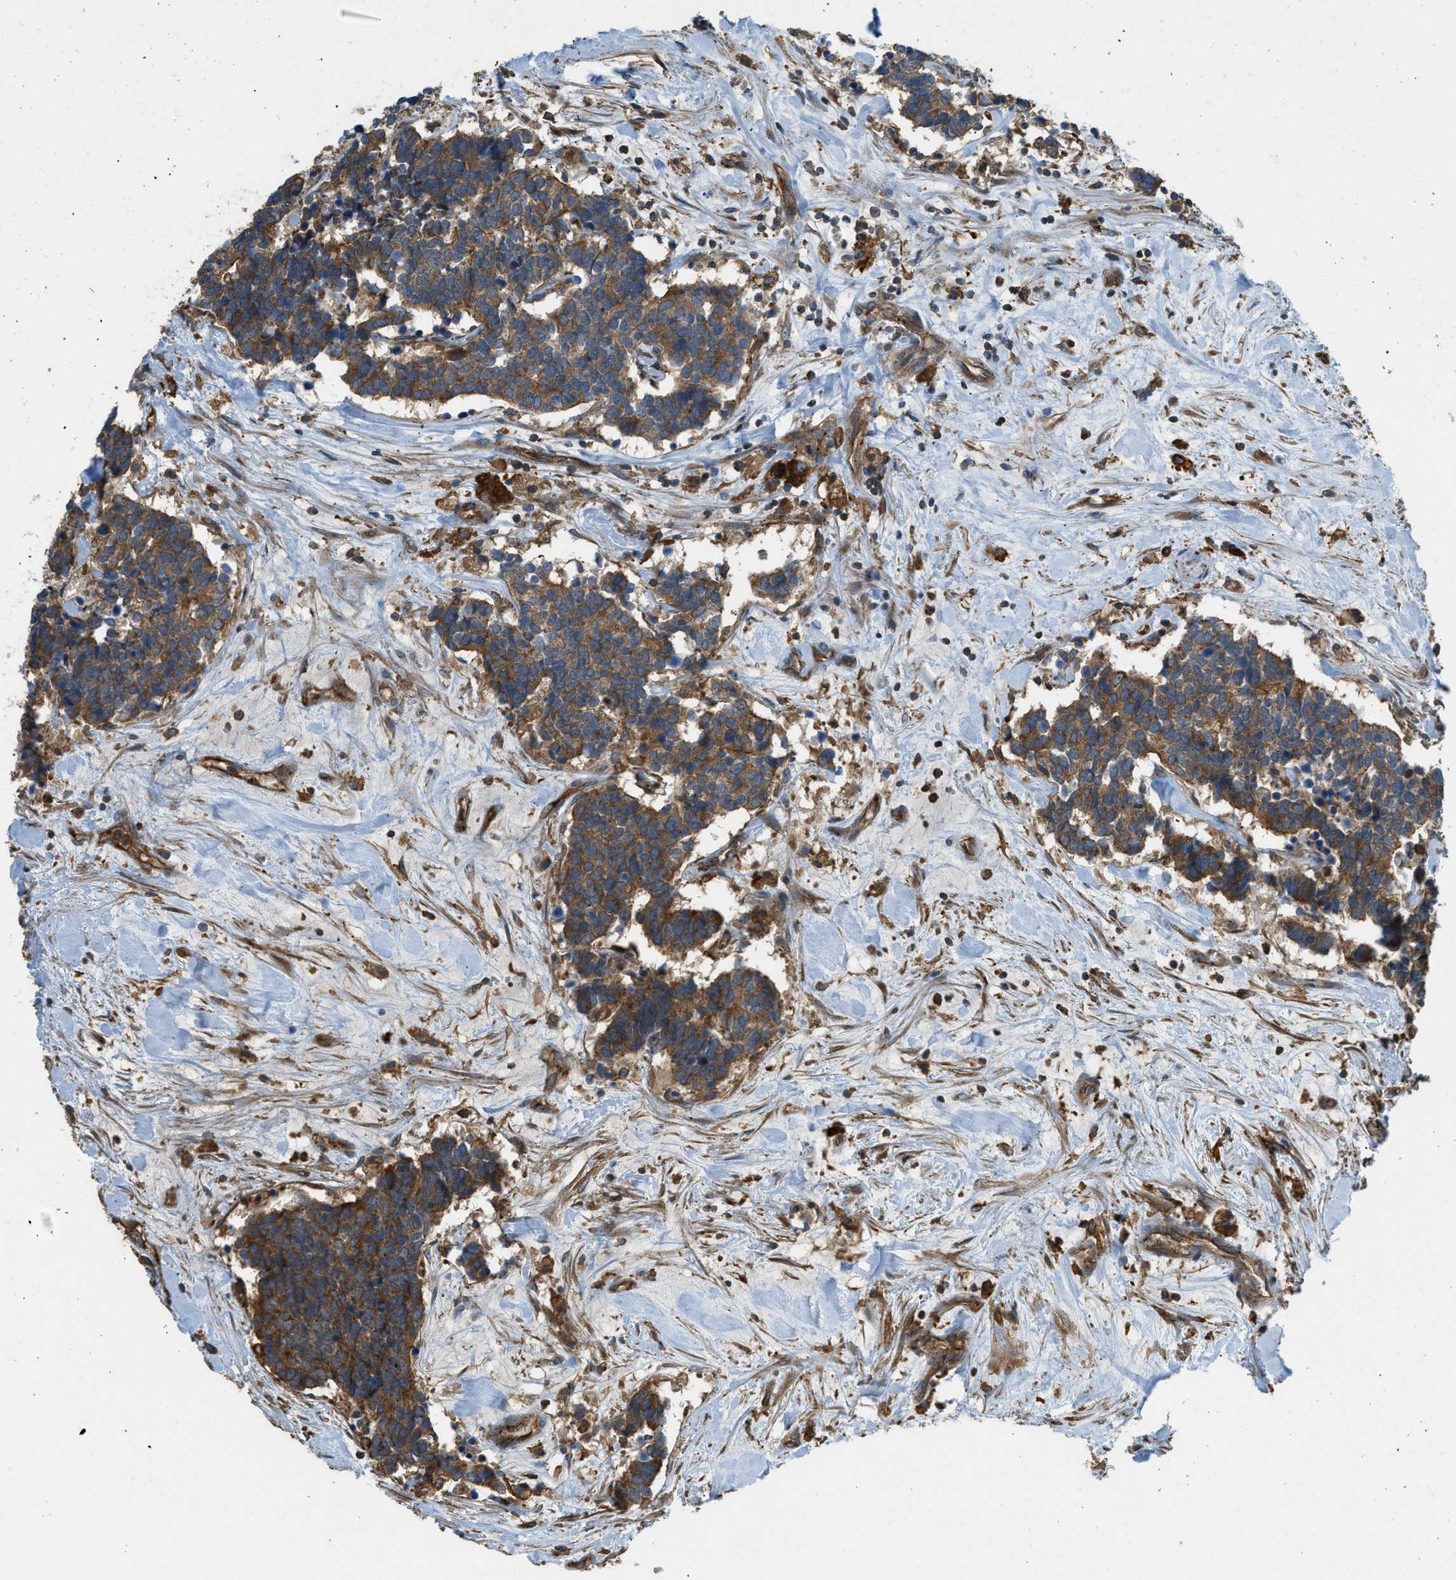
{"staining": {"intensity": "strong", "quantity": ">75%", "location": "cytoplasmic/membranous"}, "tissue": "carcinoid", "cell_type": "Tumor cells", "image_type": "cancer", "snomed": [{"axis": "morphology", "description": "Carcinoma, NOS"}, {"axis": "morphology", "description": "Carcinoid, malignant, NOS"}, {"axis": "topography", "description": "Urinary bladder"}], "caption": "Human carcinoid stained for a protein (brown) reveals strong cytoplasmic/membranous positive positivity in about >75% of tumor cells.", "gene": "BAG4", "patient": {"sex": "male", "age": 57}}